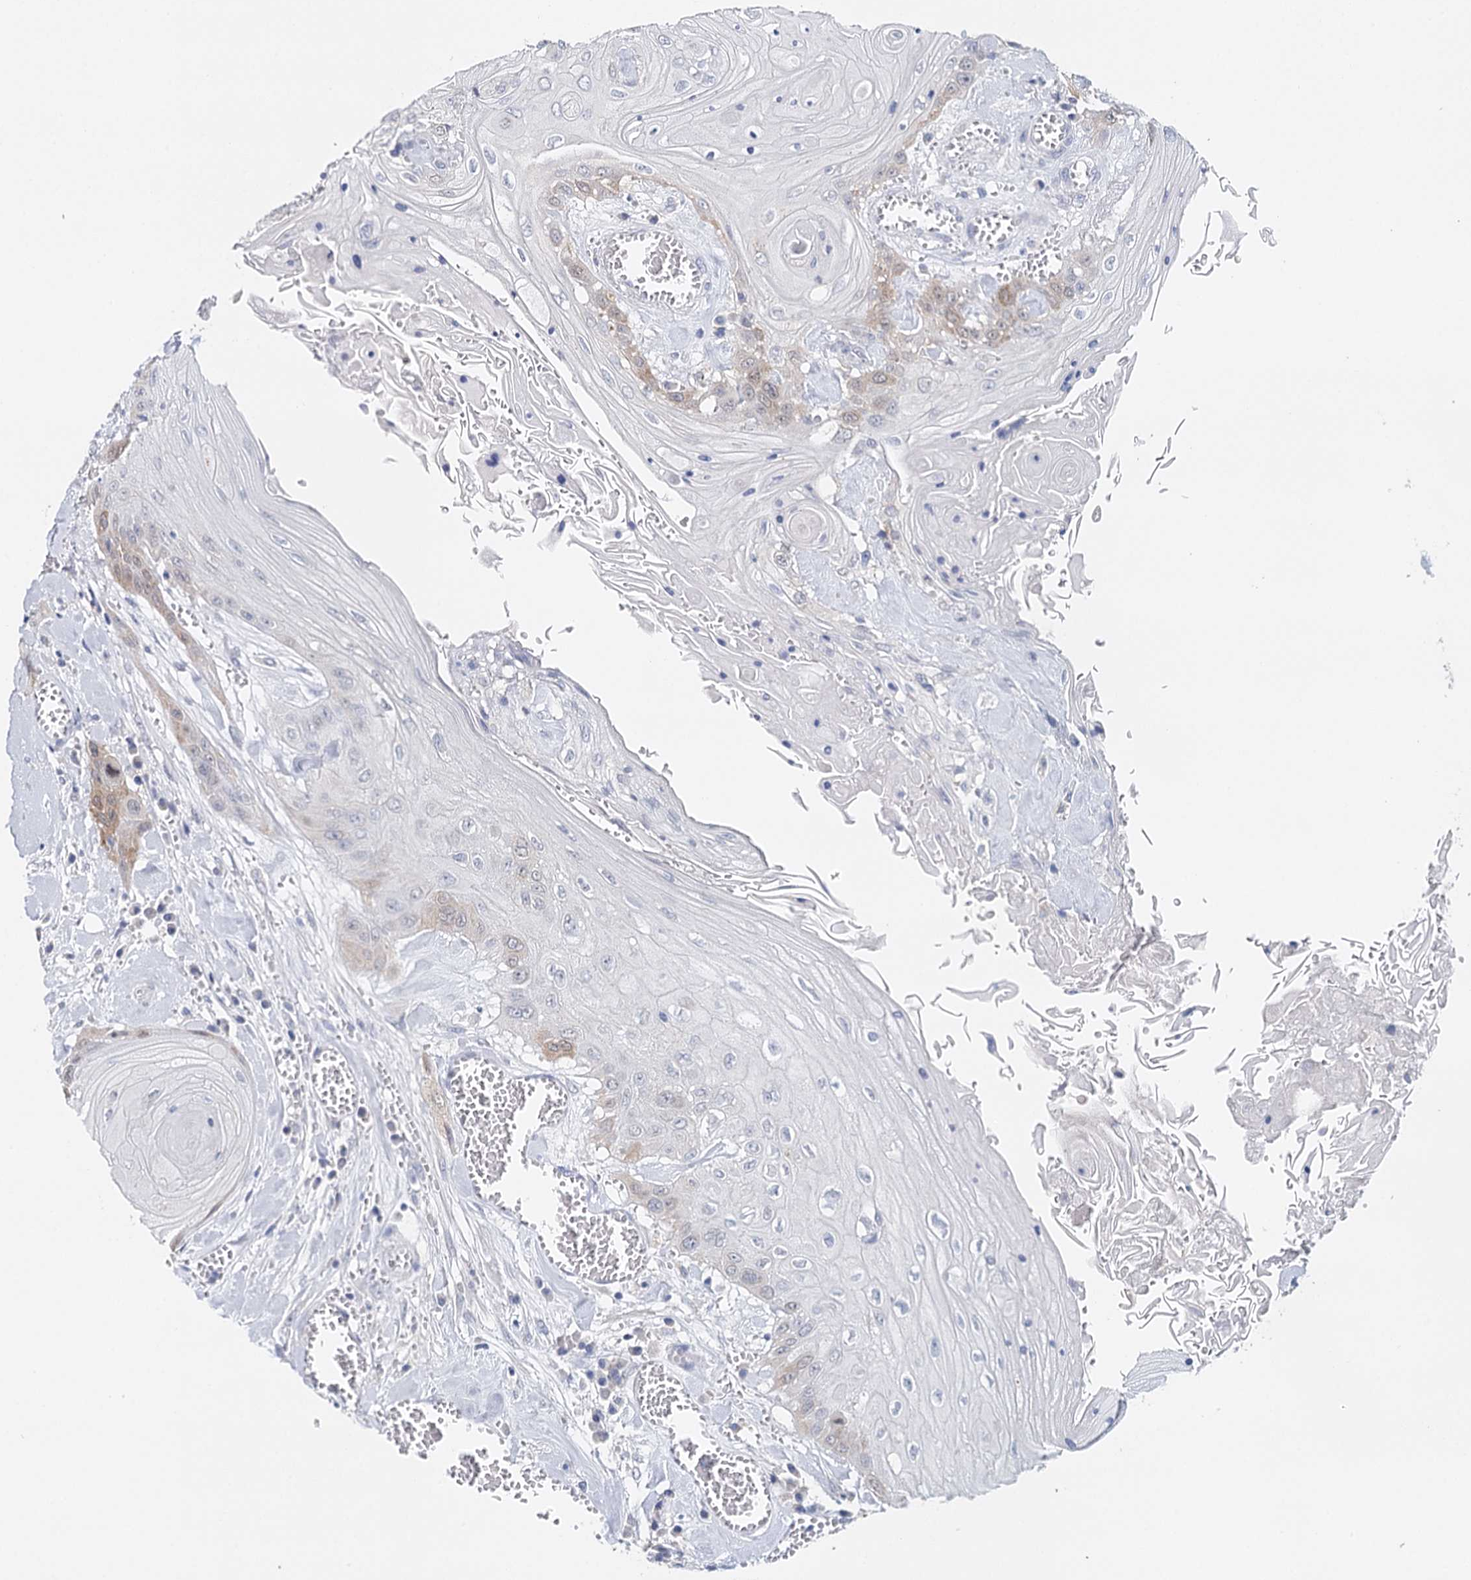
{"staining": {"intensity": "weak", "quantity": "<25%", "location": "cytoplasmic/membranous"}, "tissue": "head and neck cancer", "cell_type": "Tumor cells", "image_type": "cancer", "snomed": [{"axis": "morphology", "description": "Squamous cell carcinoma, NOS"}, {"axis": "topography", "description": "Head-Neck"}], "caption": "A histopathology image of head and neck cancer stained for a protein displays no brown staining in tumor cells. (DAB (3,3'-diaminobenzidine) IHC visualized using brightfield microscopy, high magnification).", "gene": "TP53", "patient": {"sex": "female", "age": 43}}